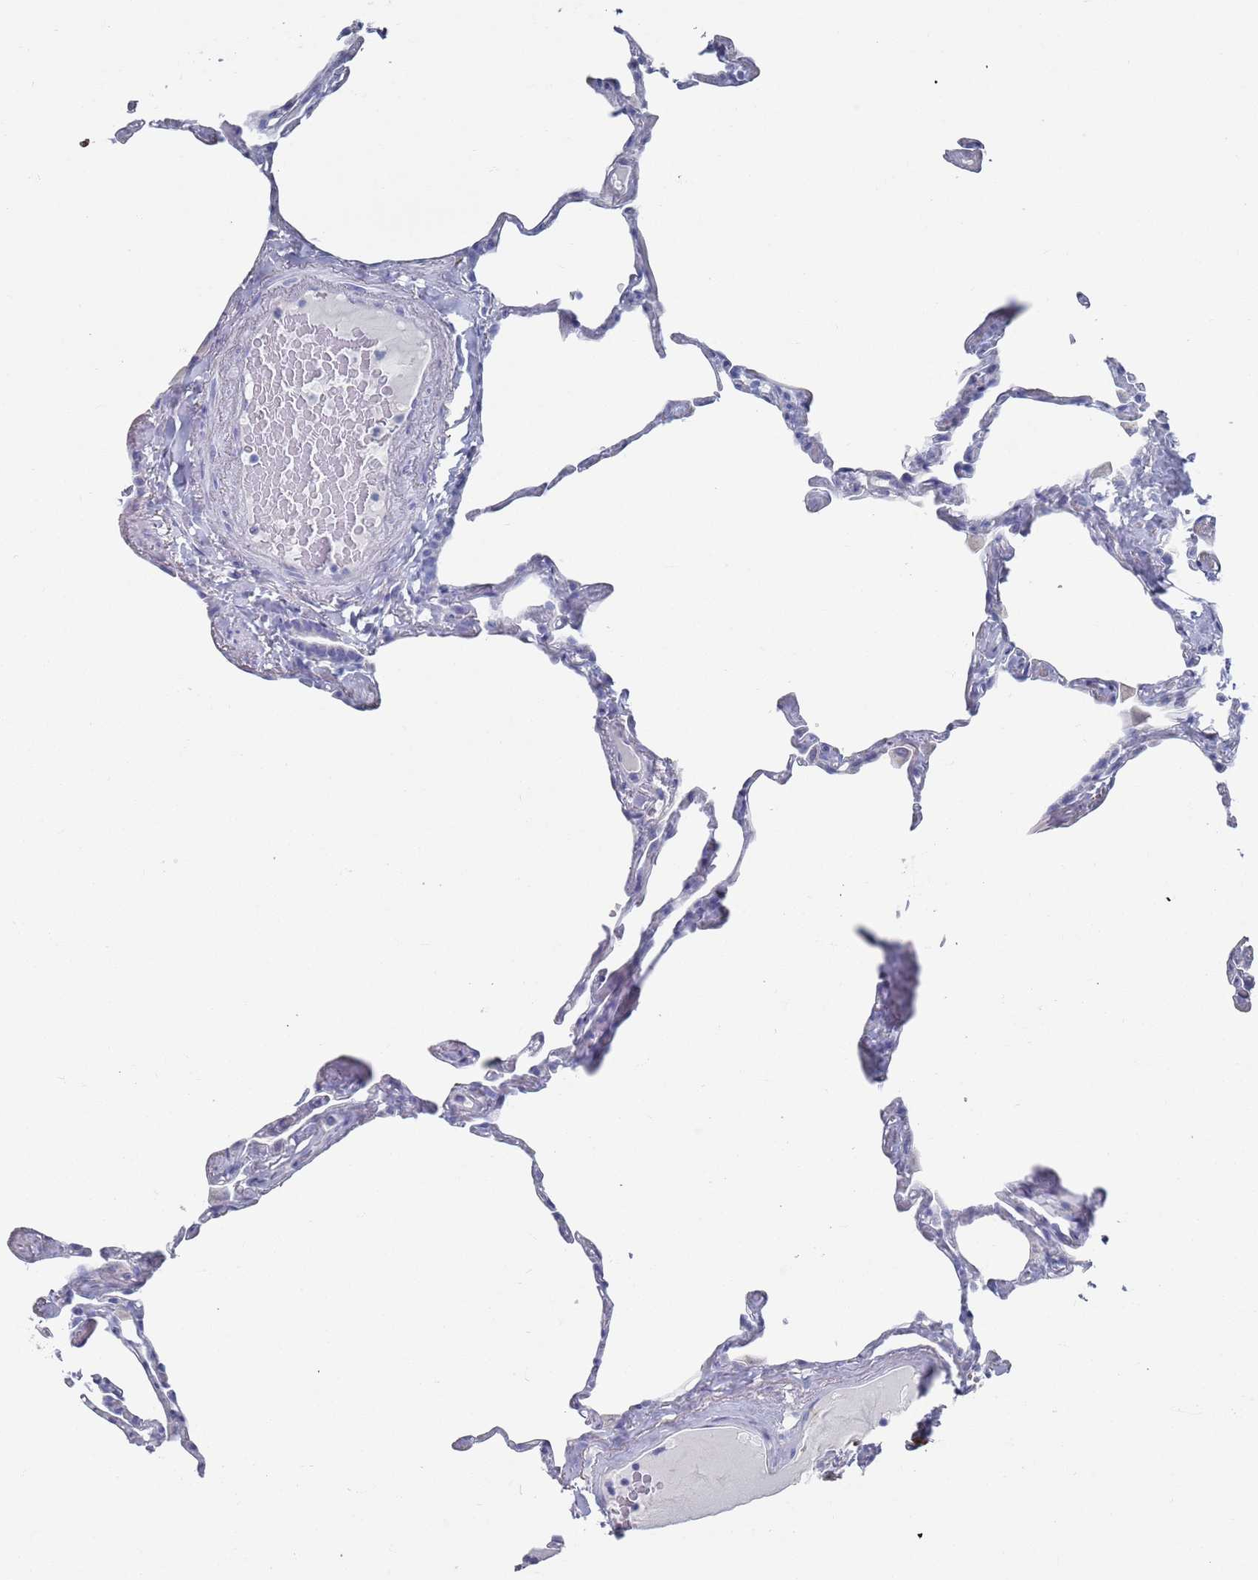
{"staining": {"intensity": "negative", "quantity": "none", "location": "none"}, "tissue": "lung", "cell_type": "Alveolar cells", "image_type": "normal", "snomed": [{"axis": "morphology", "description": "Normal tissue, NOS"}, {"axis": "topography", "description": "Lung"}], "caption": "Immunohistochemistry (IHC) photomicrograph of normal lung: lung stained with DAB reveals no significant protein expression in alveolar cells.", "gene": "MAT1A", "patient": {"sex": "male", "age": 65}}